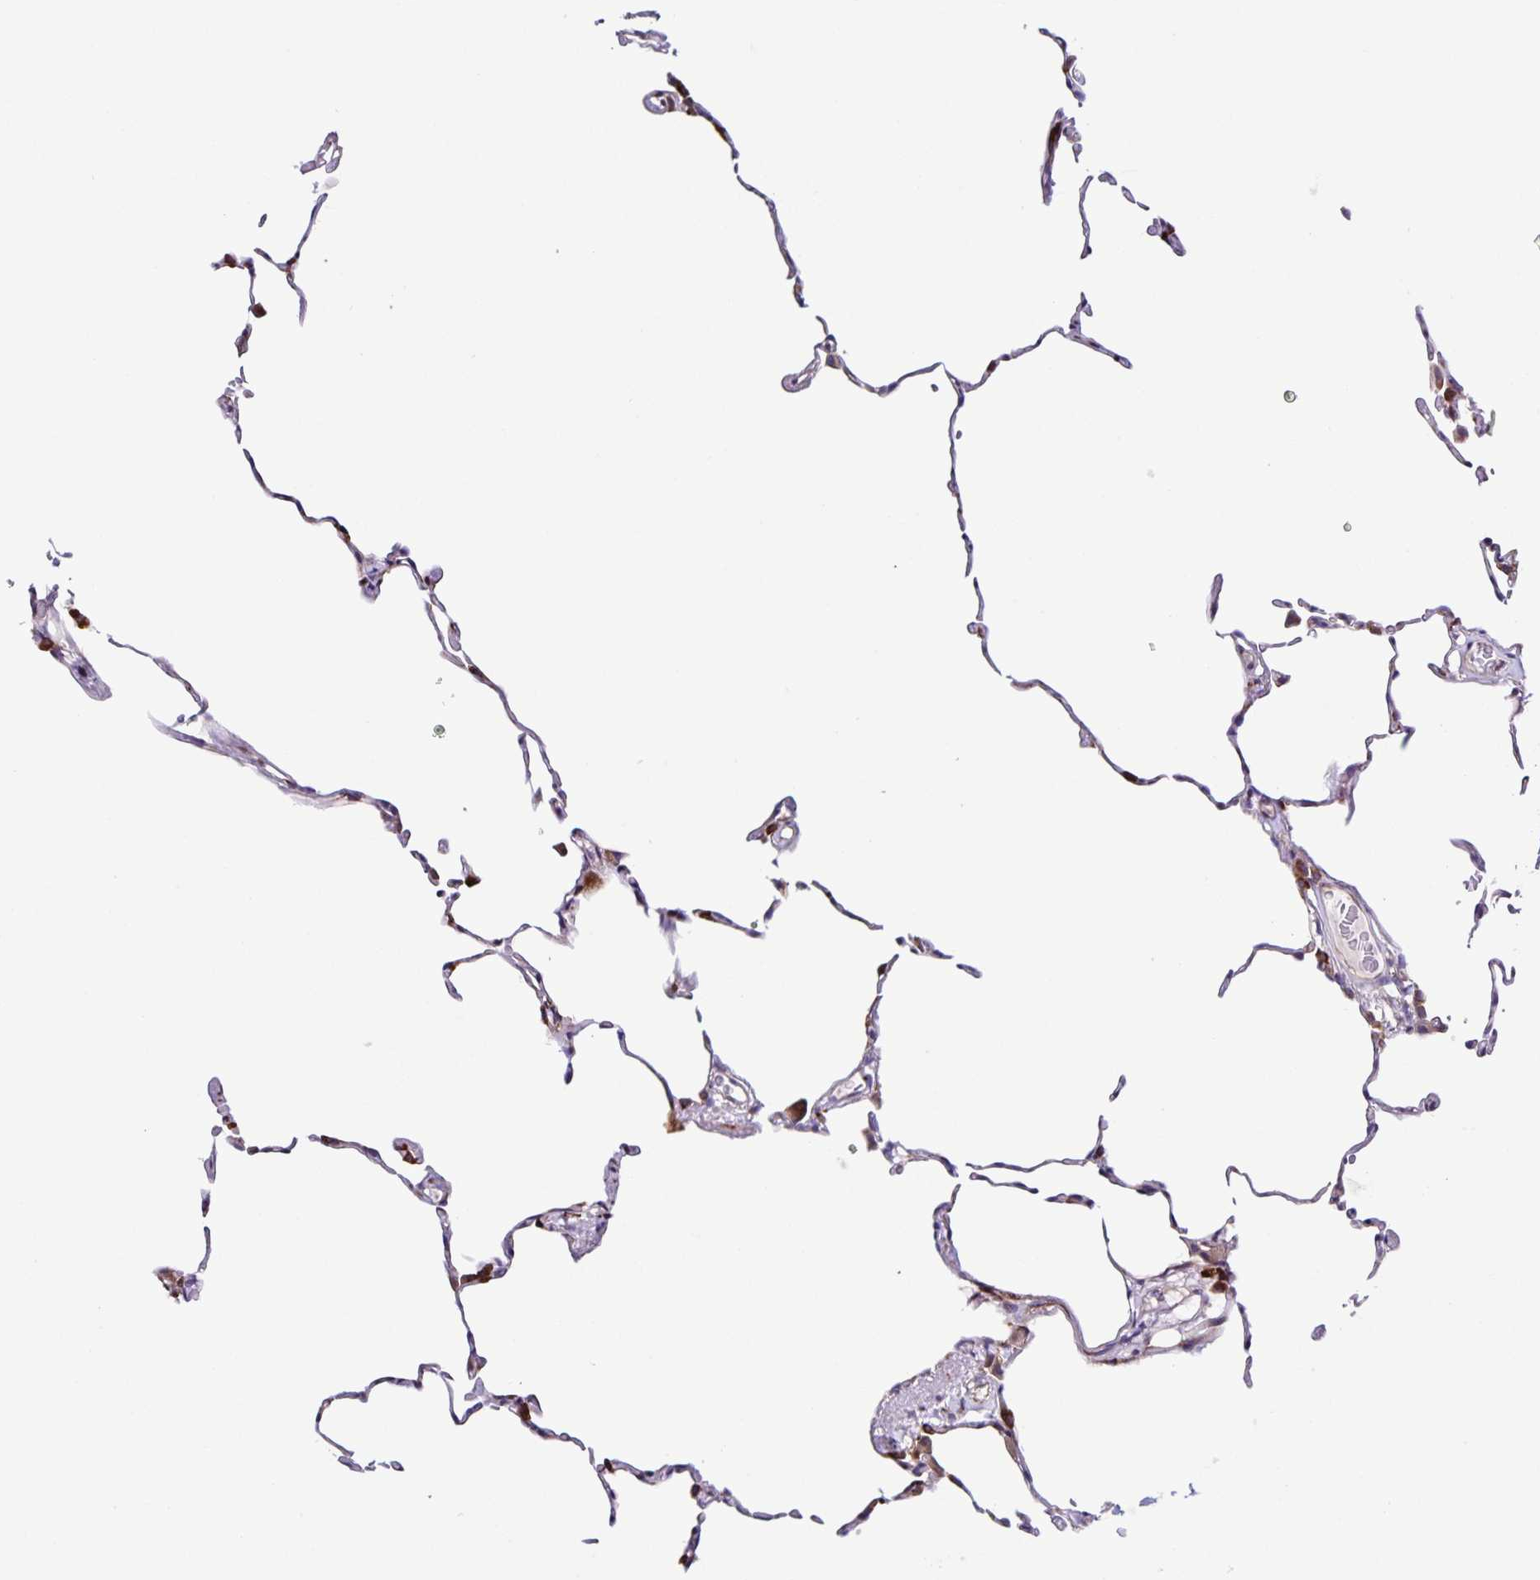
{"staining": {"intensity": "strong", "quantity": "25%-75%", "location": "cytoplasmic/membranous"}, "tissue": "lung", "cell_type": "Alveolar cells", "image_type": "normal", "snomed": [{"axis": "morphology", "description": "Normal tissue, NOS"}, {"axis": "topography", "description": "Lung"}], "caption": "Immunohistochemistry (IHC) of unremarkable lung displays high levels of strong cytoplasmic/membranous expression in approximately 25%-75% of alveolar cells. (DAB (3,3'-diaminobenzidine) IHC, brown staining for protein, blue staining for nuclei).", "gene": "OSBPL5", "patient": {"sex": "female", "age": 57}}